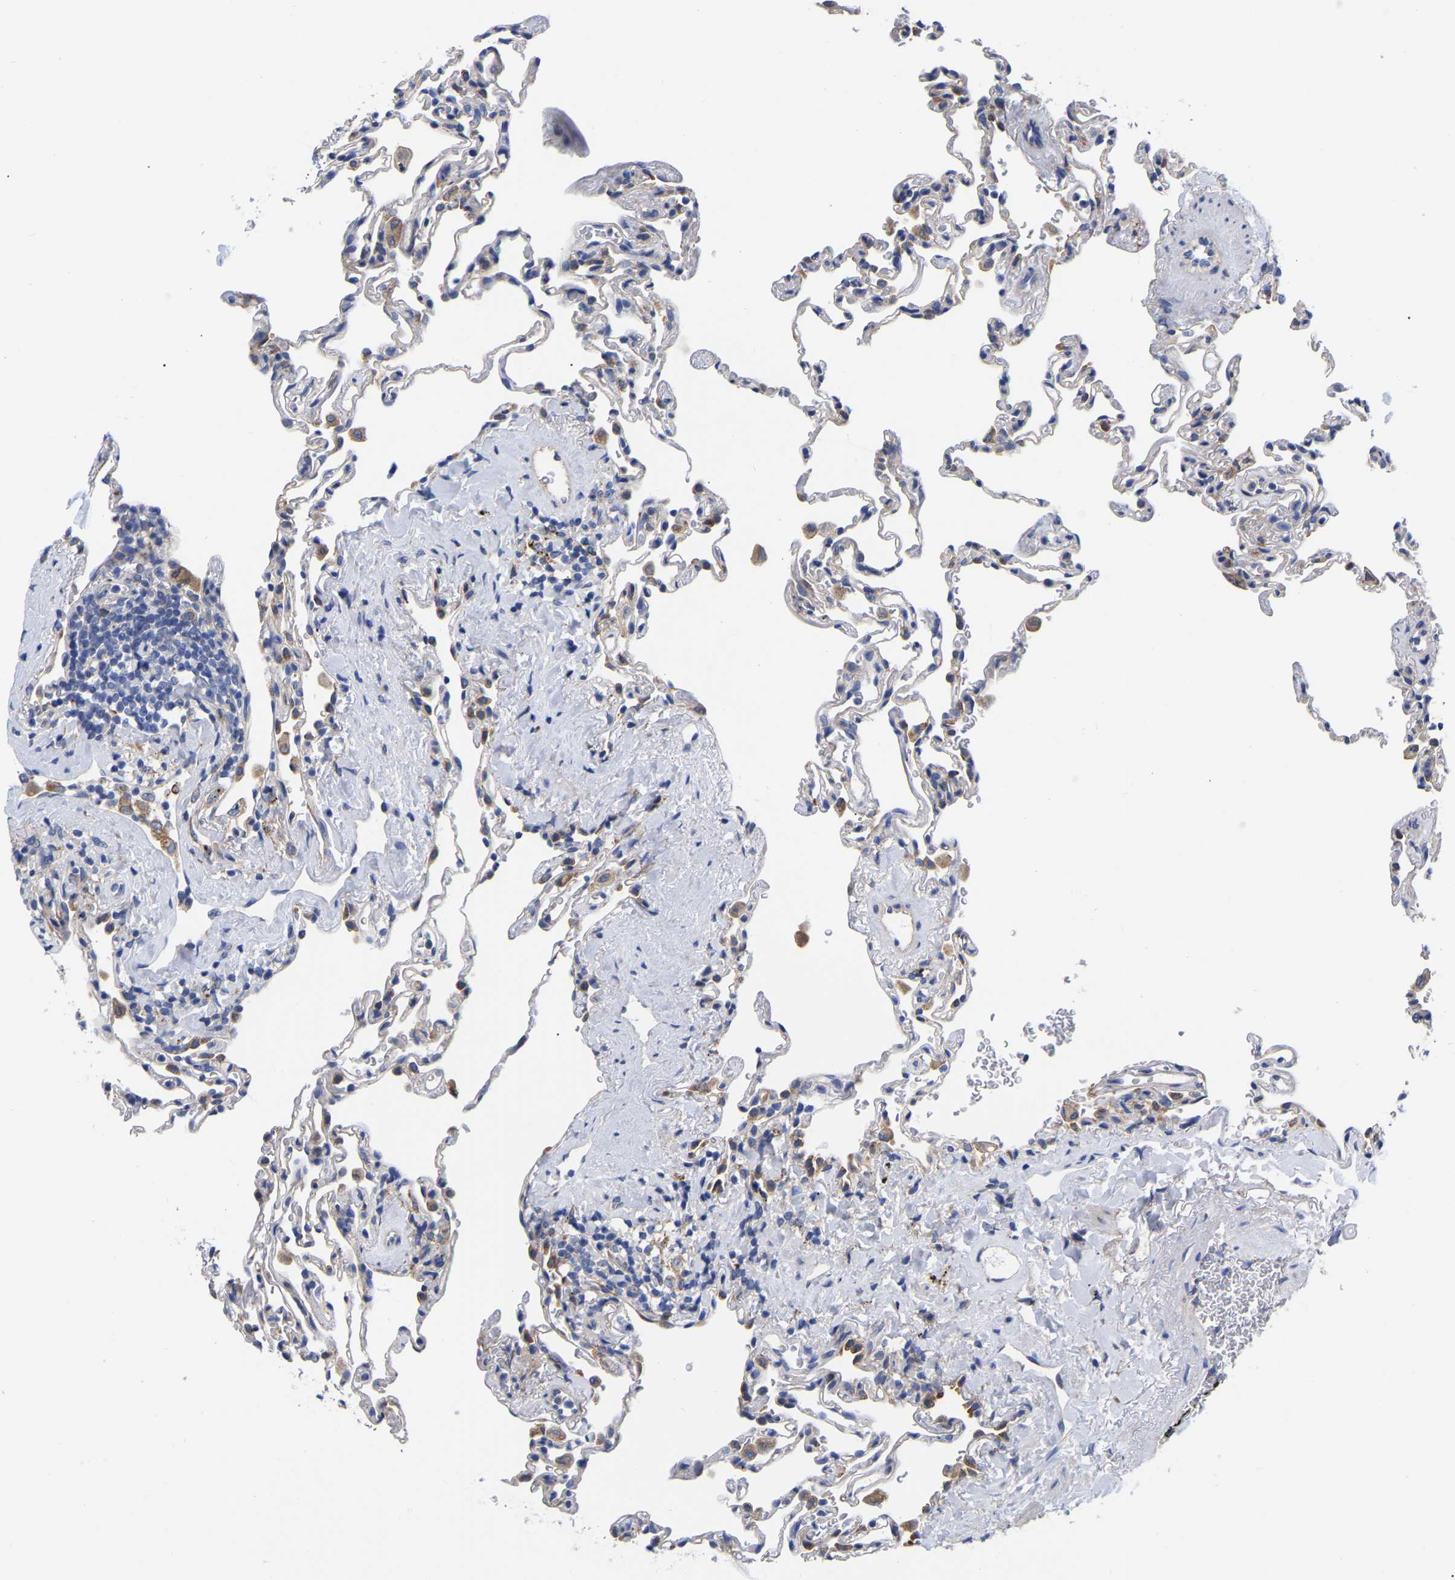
{"staining": {"intensity": "moderate", "quantity": "<25%", "location": "cytoplasmic/membranous"}, "tissue": "lung", "cell_type": "Alveolar cells", "image_type": "normal", "snomed": [{"axis": "morphology", "description": "Normal tissue, NOS"}, {"axis": "topography", "description": "Lung"}], "caption": "Immunohistochemical staining of benign human lung reveals low levels of moderate cytoplasmic/membranous positivity in about <25% of alveolar cells. (Brightfield microscopy of DAB IHC at high magnification).", "gene": "CFAP298", "patient": {"sex": "male", "age": 59}}